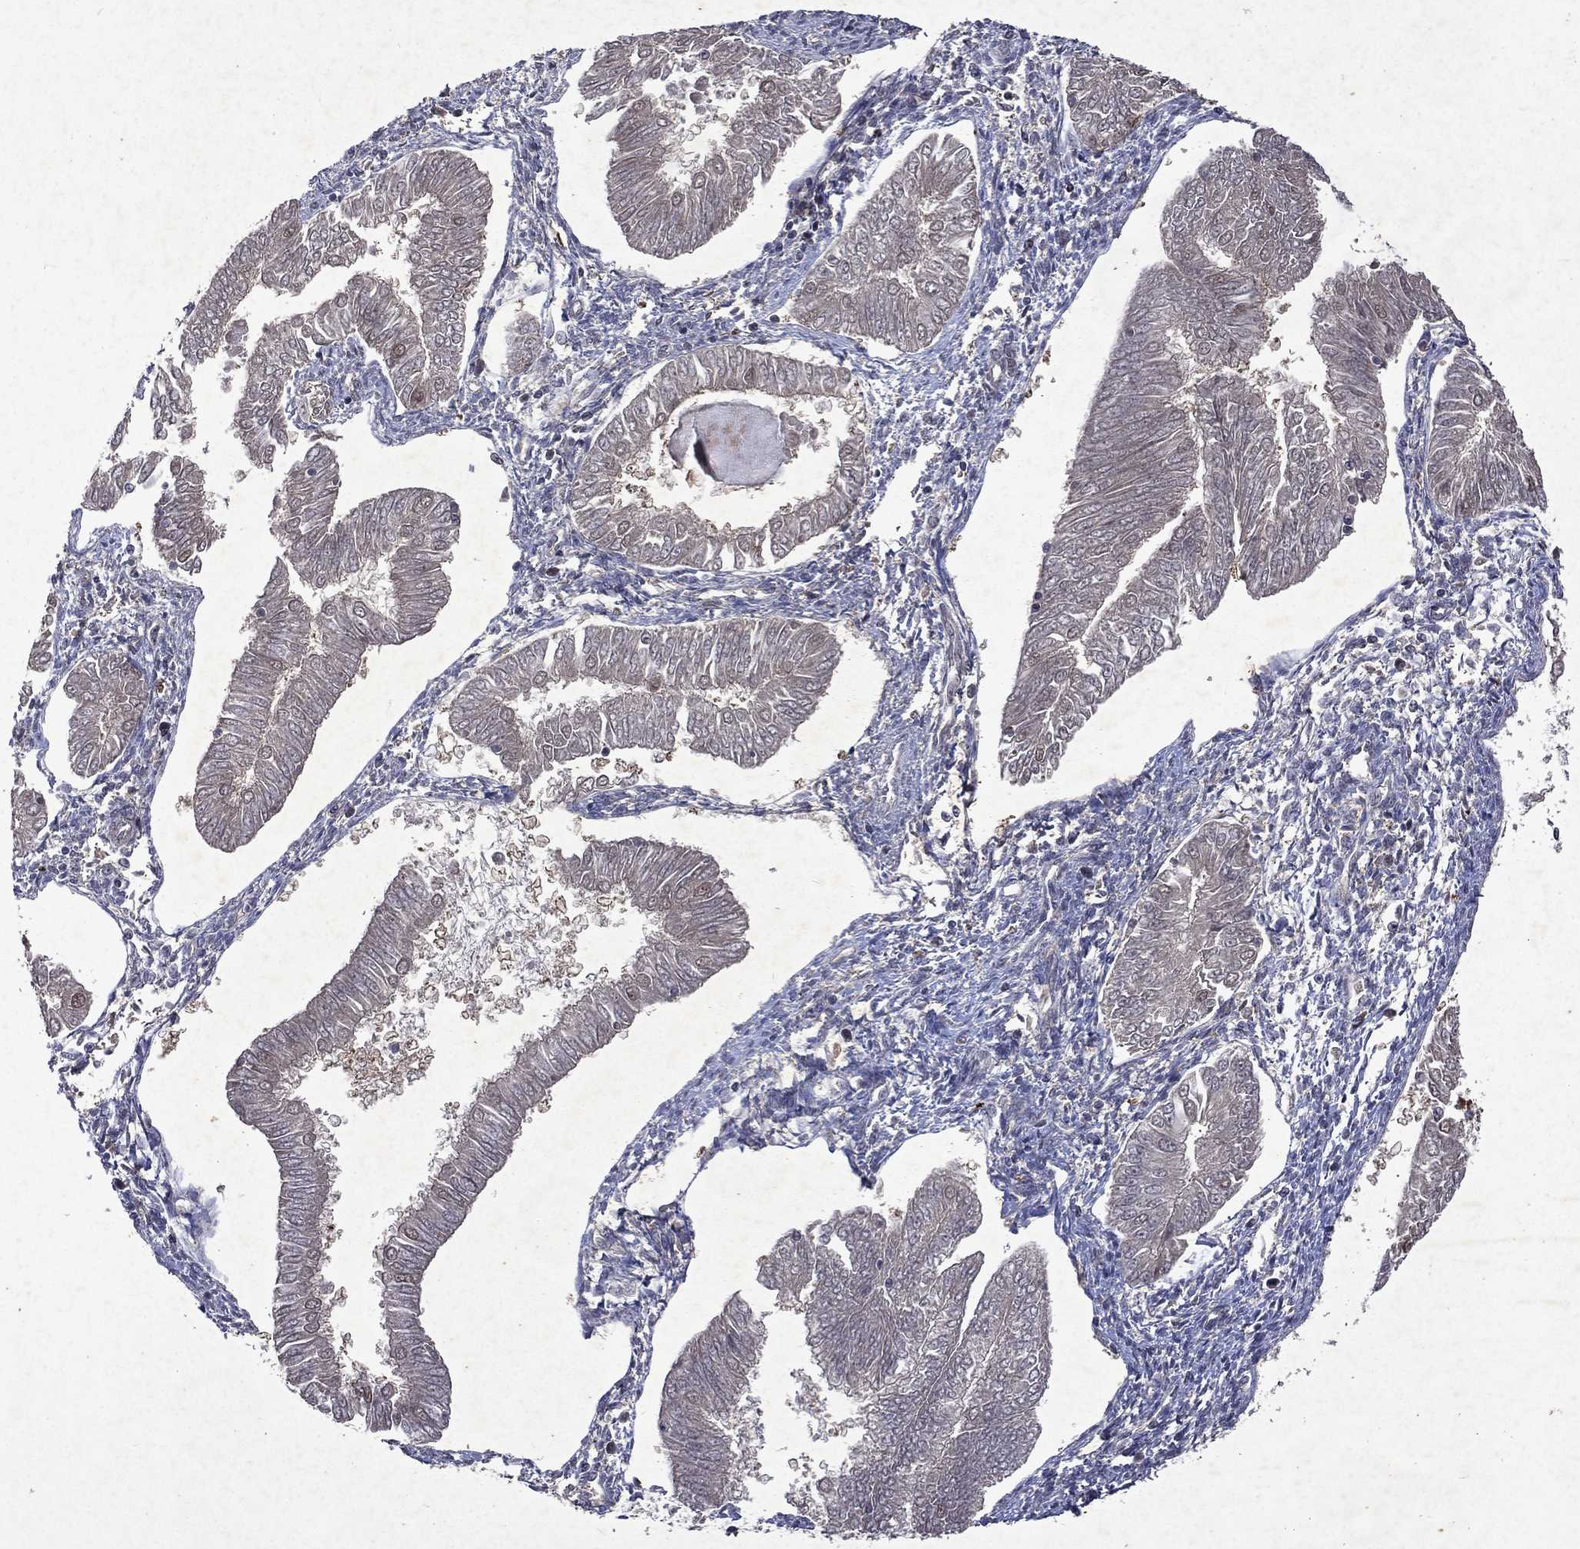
{"staining": {"intensity": "negative", "quantity": "none", "location": "none"}, "tissue": "endometrial cancer", "cell_type": "Tumor cells", "image_type": "cancer", "snomed": [{"axis": "morphology", "description": "Adenocarcinoma, NOS"}, {"axis": "topography", "description": "Endometrium"}], "caption": "Immunohistochemistry (IHC) of endometrial adenocarcinoma exhibits no positivity in tumor cells.", "gene": "MTAP", "patient": {"sex": "female", "age": 53}}